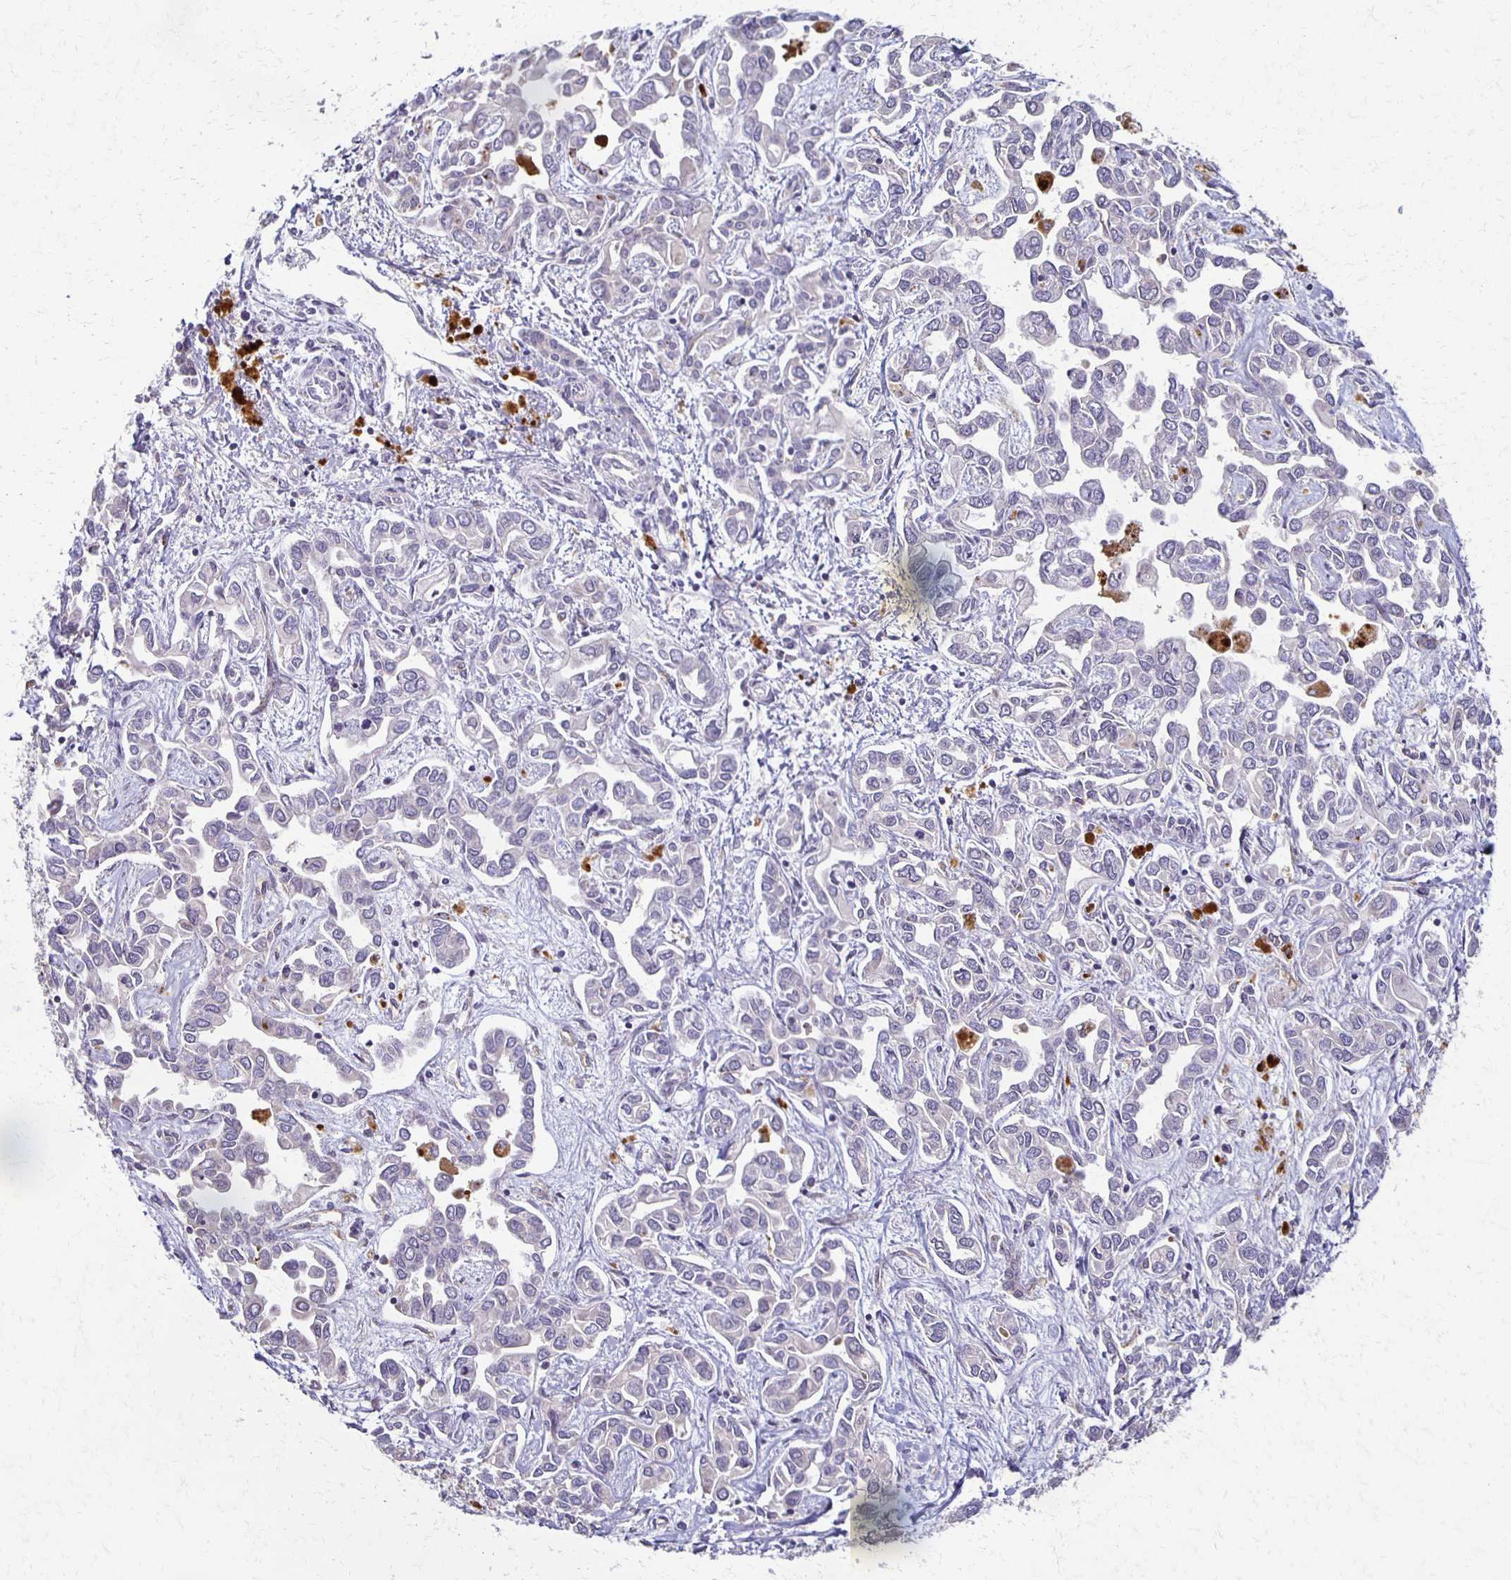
{"staining": {"intensity": "negative", "quantity": "none", "location": "none"}, "tissue": "liver cancer", "cell_type": "Tumor cells", "image_type": "cancer", "snomed": [{"axis": "morphology", "description": "Cholangiocarcinoma"}, {"axis": "topography", "description": "Liver"}], "caption": "DAB (3,3'-diaminobenzidine) immunohistochemical staining of human liver cancer displays no significant positivity in tumor cells.", "gene": "GPX4", "patient": {"sex": "female", "age": 64}}